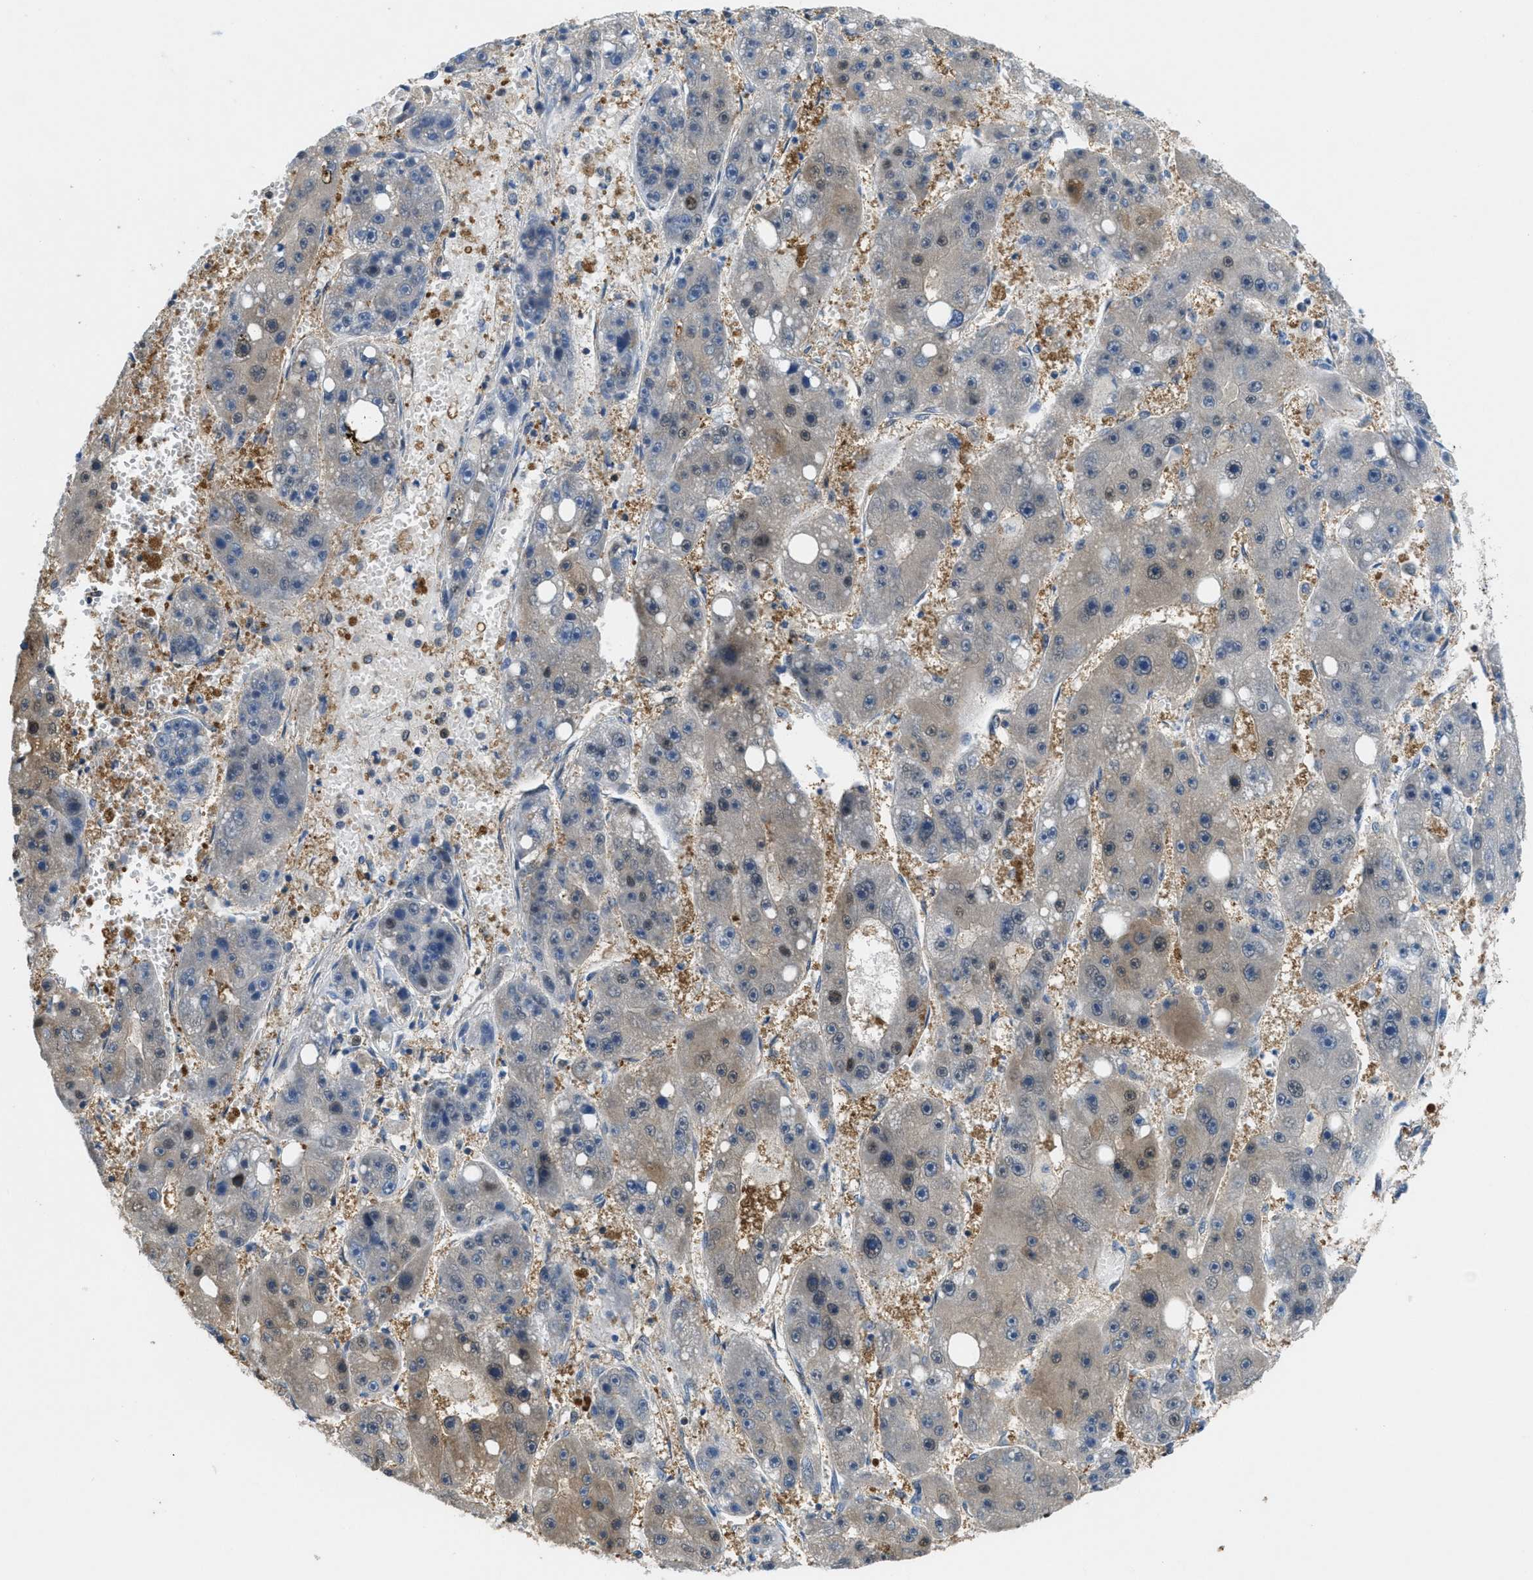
{"staining": {"intensity": "weak", "quantity": "25%-75%", "location": "cytoplasmic/membranous"}, "tissue": "liver cancer", "cell_type": "Tumor cells", "image_type": "cancer", "snomed": [{"axis": "morphology", "description": "Carcinoma, Hepatocellular, NOS"}, {"axis": "topography", "description": "Liver"}], "caption": "Liver hepatocellular carcinoma was stained to show a protein in brown. There is low levels of weak cytoplasmic/membranous positivity in about 25%-75% of tumor cells.", "gene": "PIP5K1C", "patient": {"sex": "female", "age": 61}}